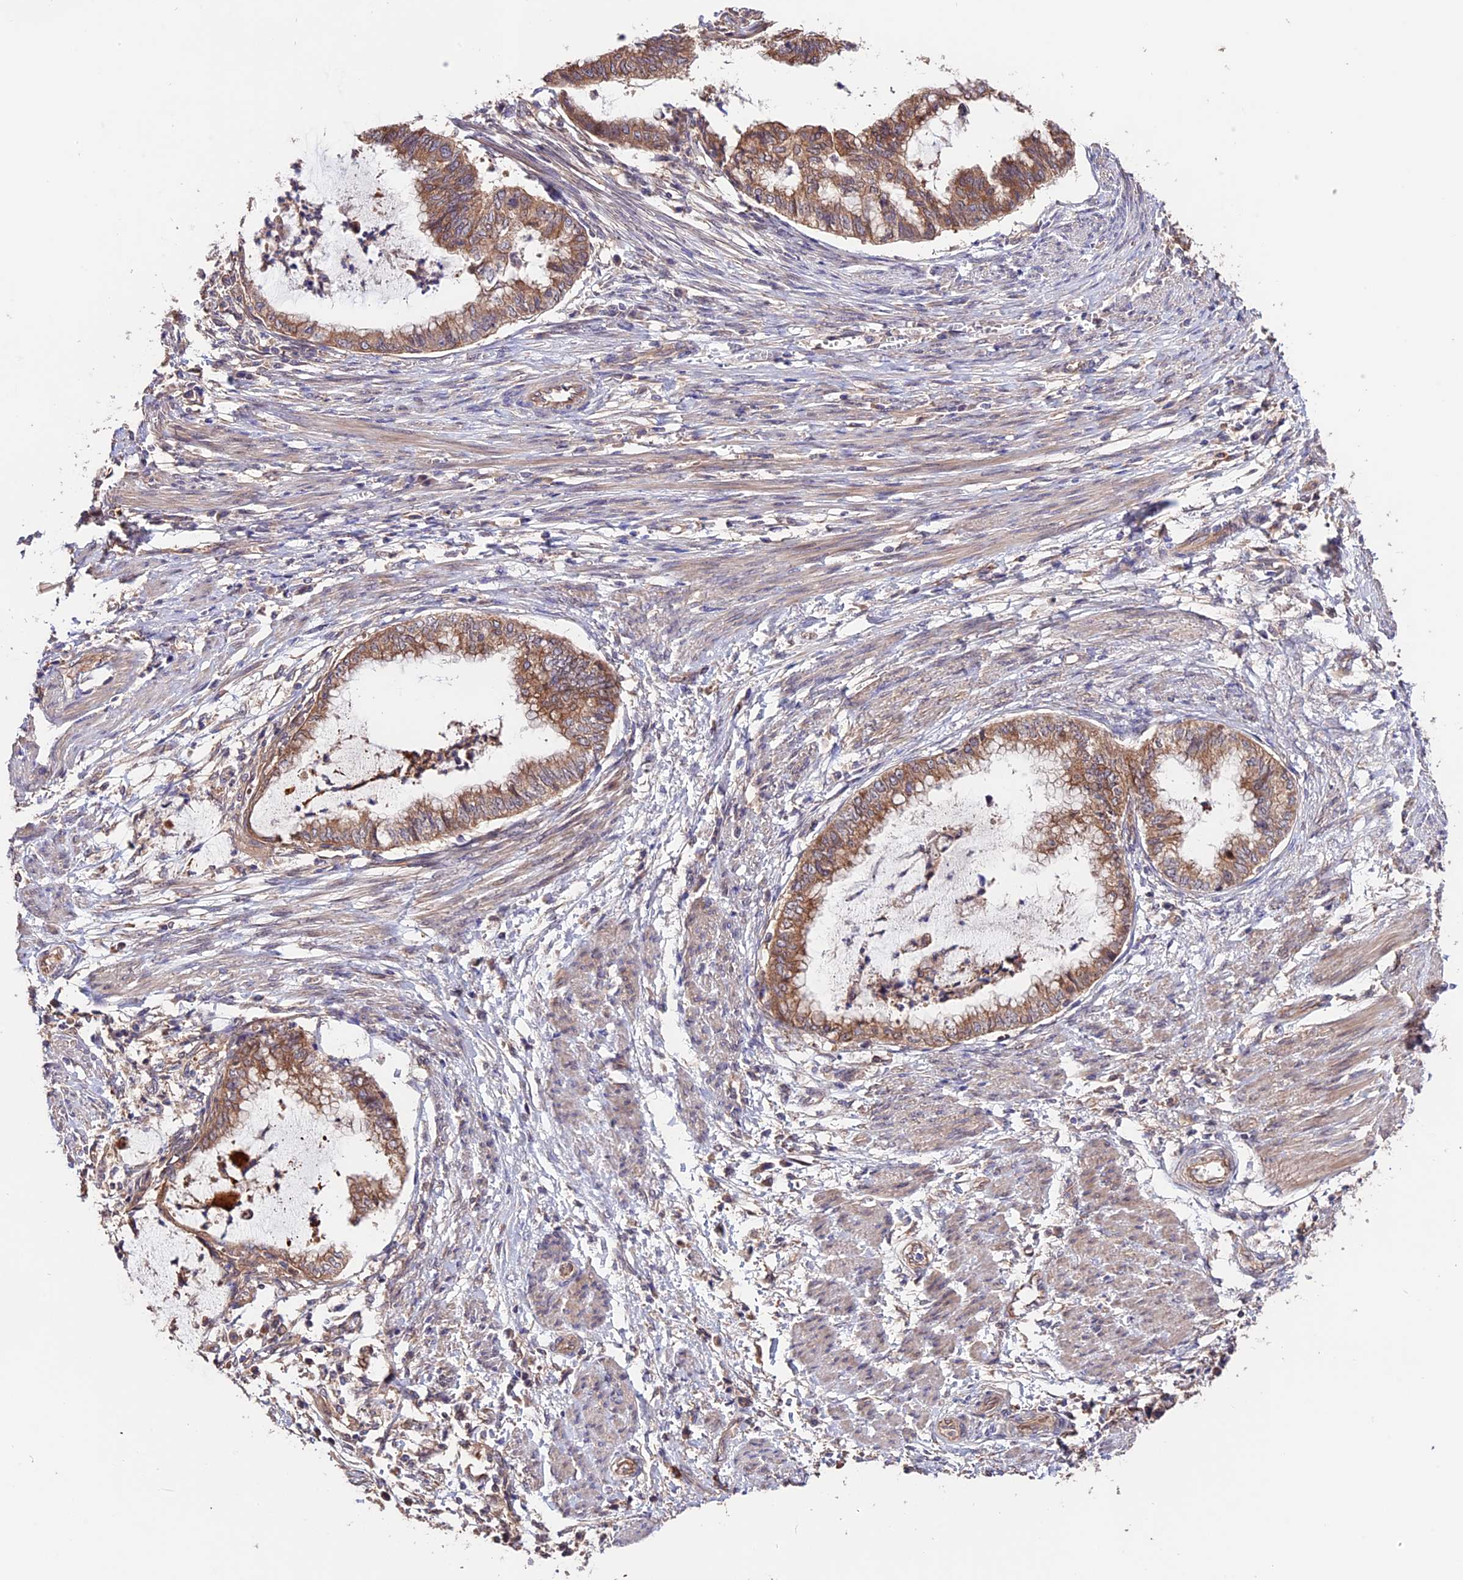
{"staining": {"intensity": "moderate", "quantity": ">75%", "location": "cytoplasmic/membranous"}, "tissue": "endometrial cancer", "cell_type": "Tumor cells", "image_type": "cancer", "snomed": [{"axis": "morphology", "description": "Necrosis, NOS"}, {"axis": "morphology", "description": "Adenocarcinoma, NOS"}, {"axis": "topography", "description": "Endometrium"}], "caption": "Immunohistochemical staining of human adenocarcinoma (endometrial) exhibits medium levels of moderate cytoplasmic/membranous positivity in approximately >75% of tumor cells.", "gene": "CES3", "patient": {"sex": "female", "age": 79}}